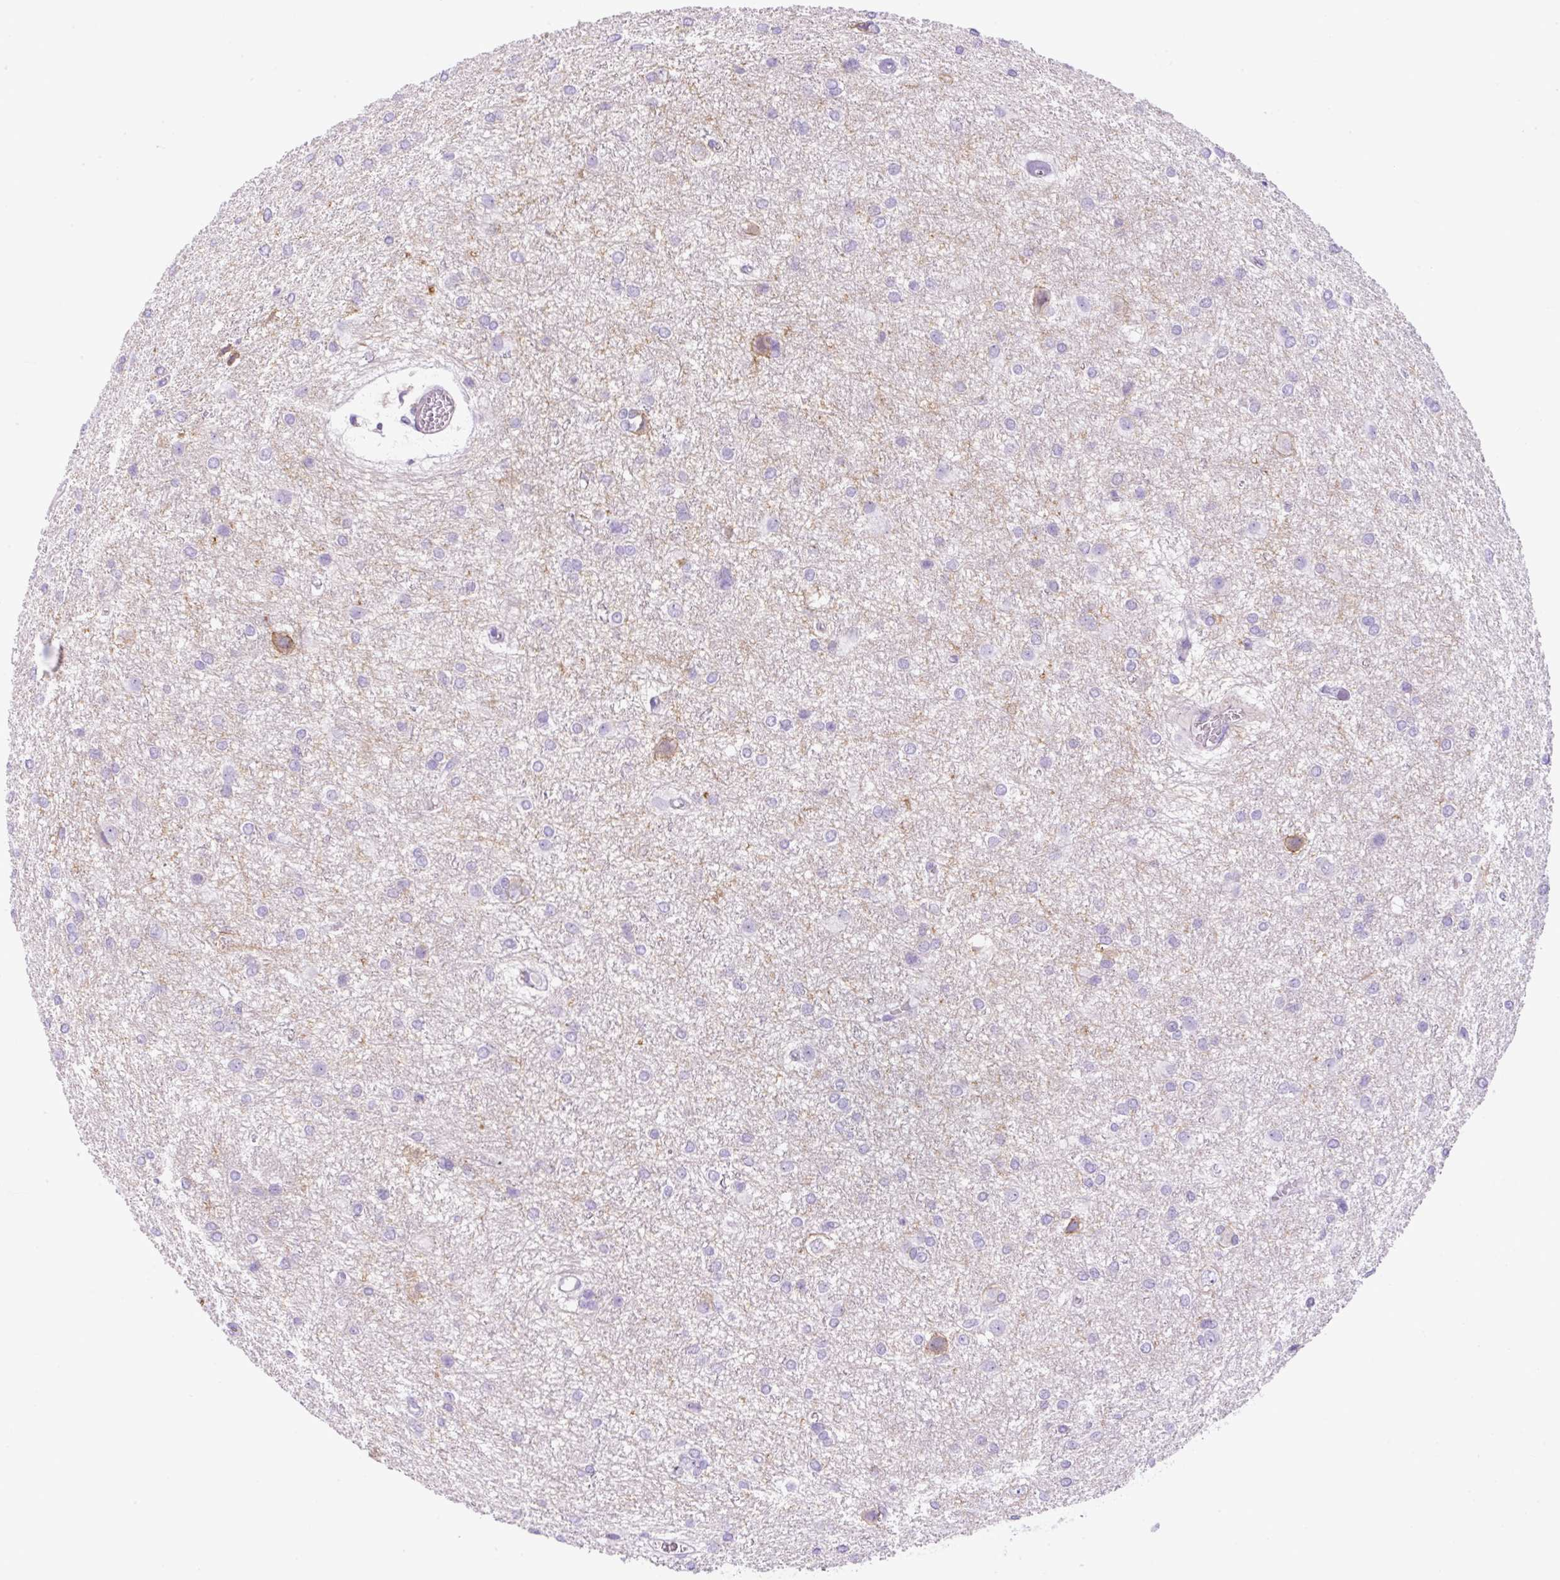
{"staining": {"intensity": "negative", "quantity": "none", "location": "none"}, "tissue": "glioma", "cell_type": "Tumor cells", "image_type": "cancer", "snomed": [{"axis": "morphology", "description": "Glioma, malignant, High grade"}, {"axis": "topography", "description": "Brain"}], "caption": "Glioma stained for a protein using immunohistochemistry shows no positivity tumor cells.", "gene": "NPTN", "patient": {"sex": "female", "age": 50}}